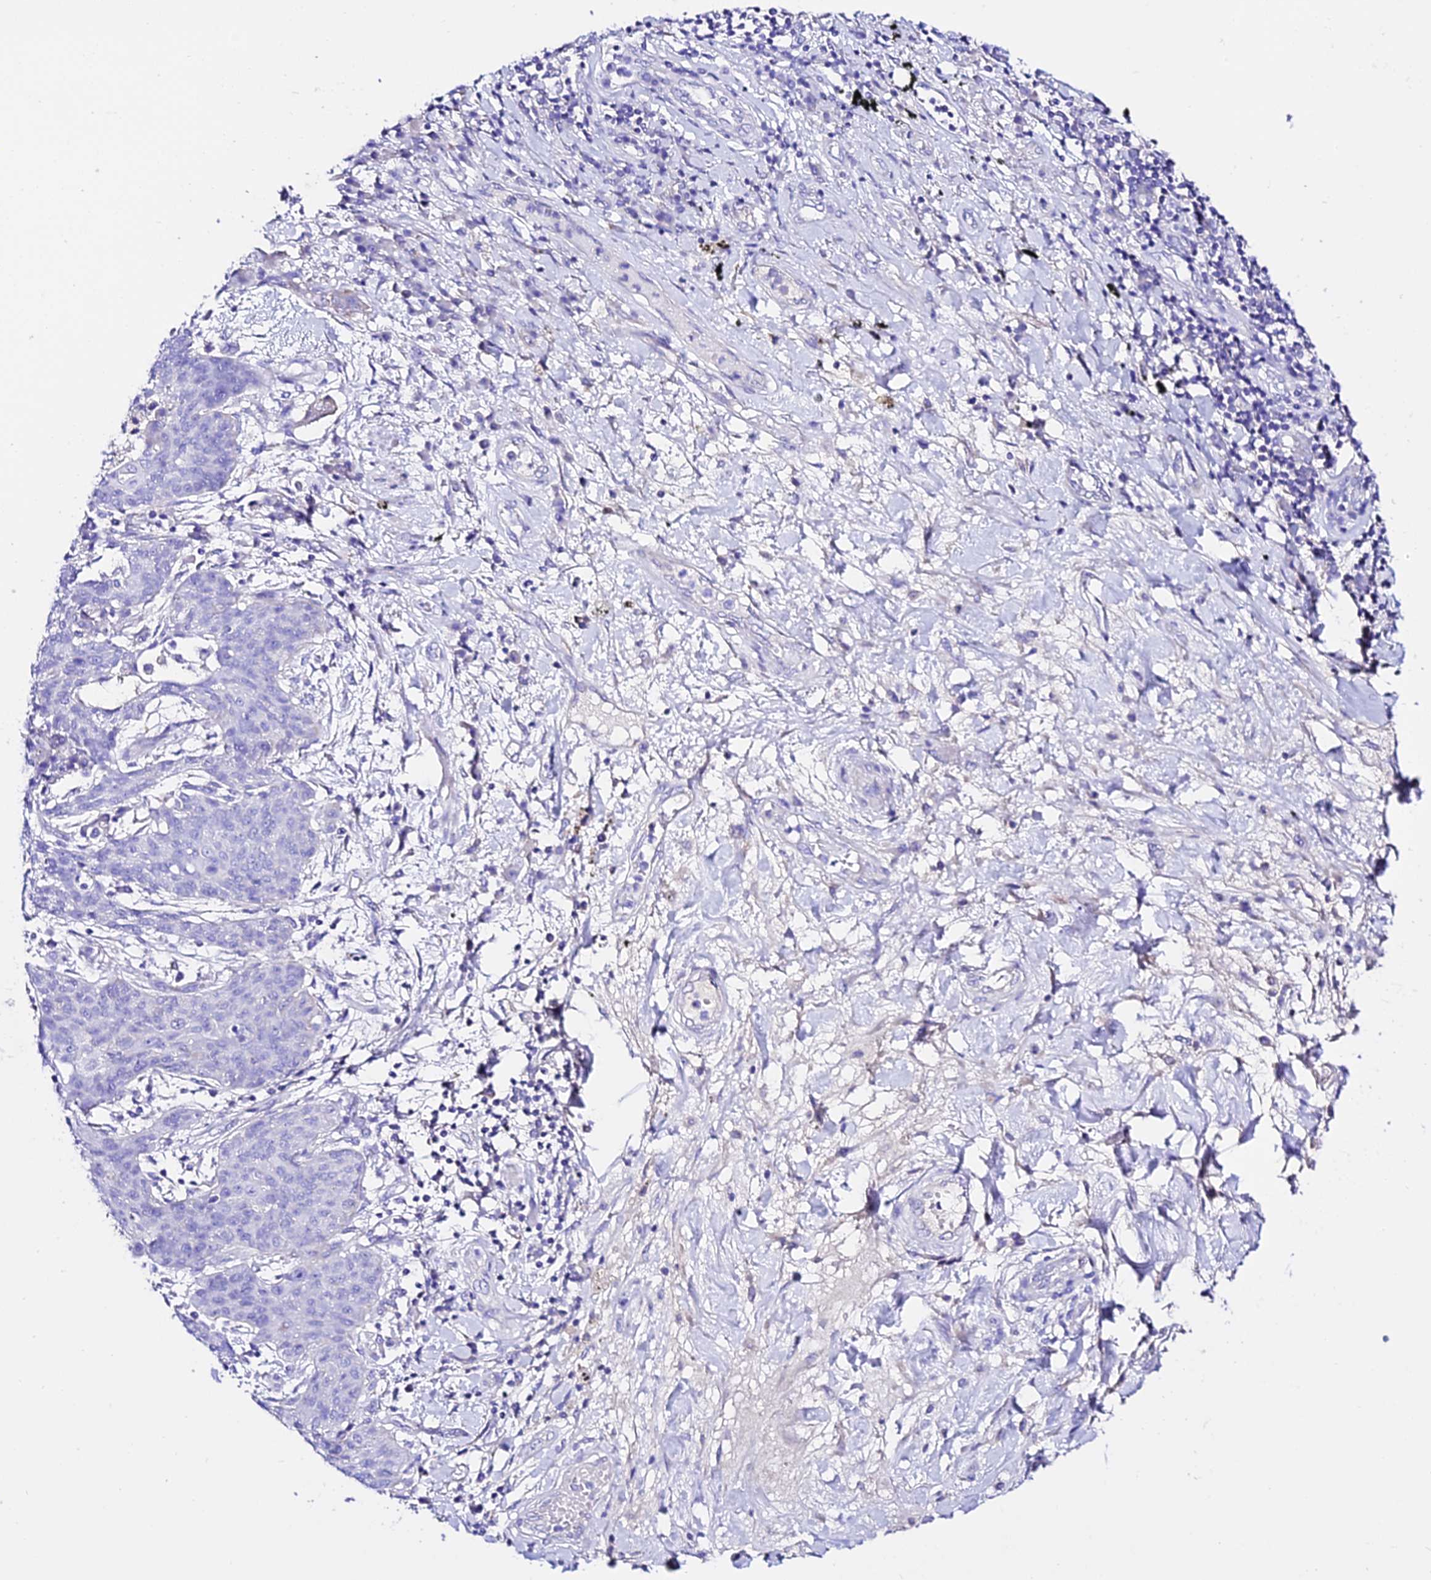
{"staining": {"intensity": "negative", "quantity": "none", "location": "none"}, "tissue": "lung cancer", "cell_type": "Tumor cells", "image_type": "cancer", "snomed": [{"axis": "morphology", "description": "Squamous cell carcinoma, NOS"}, {"axis": "topography", "description": "Lung"}], "caption": "This image is of lung cancer stained with IHC to label a protein in brown with the nuclei are counter-stained blue. There is no positivity in tumor cells.", "gene": "TMEM117", "patient": {"sex": "female", "age": 70}}